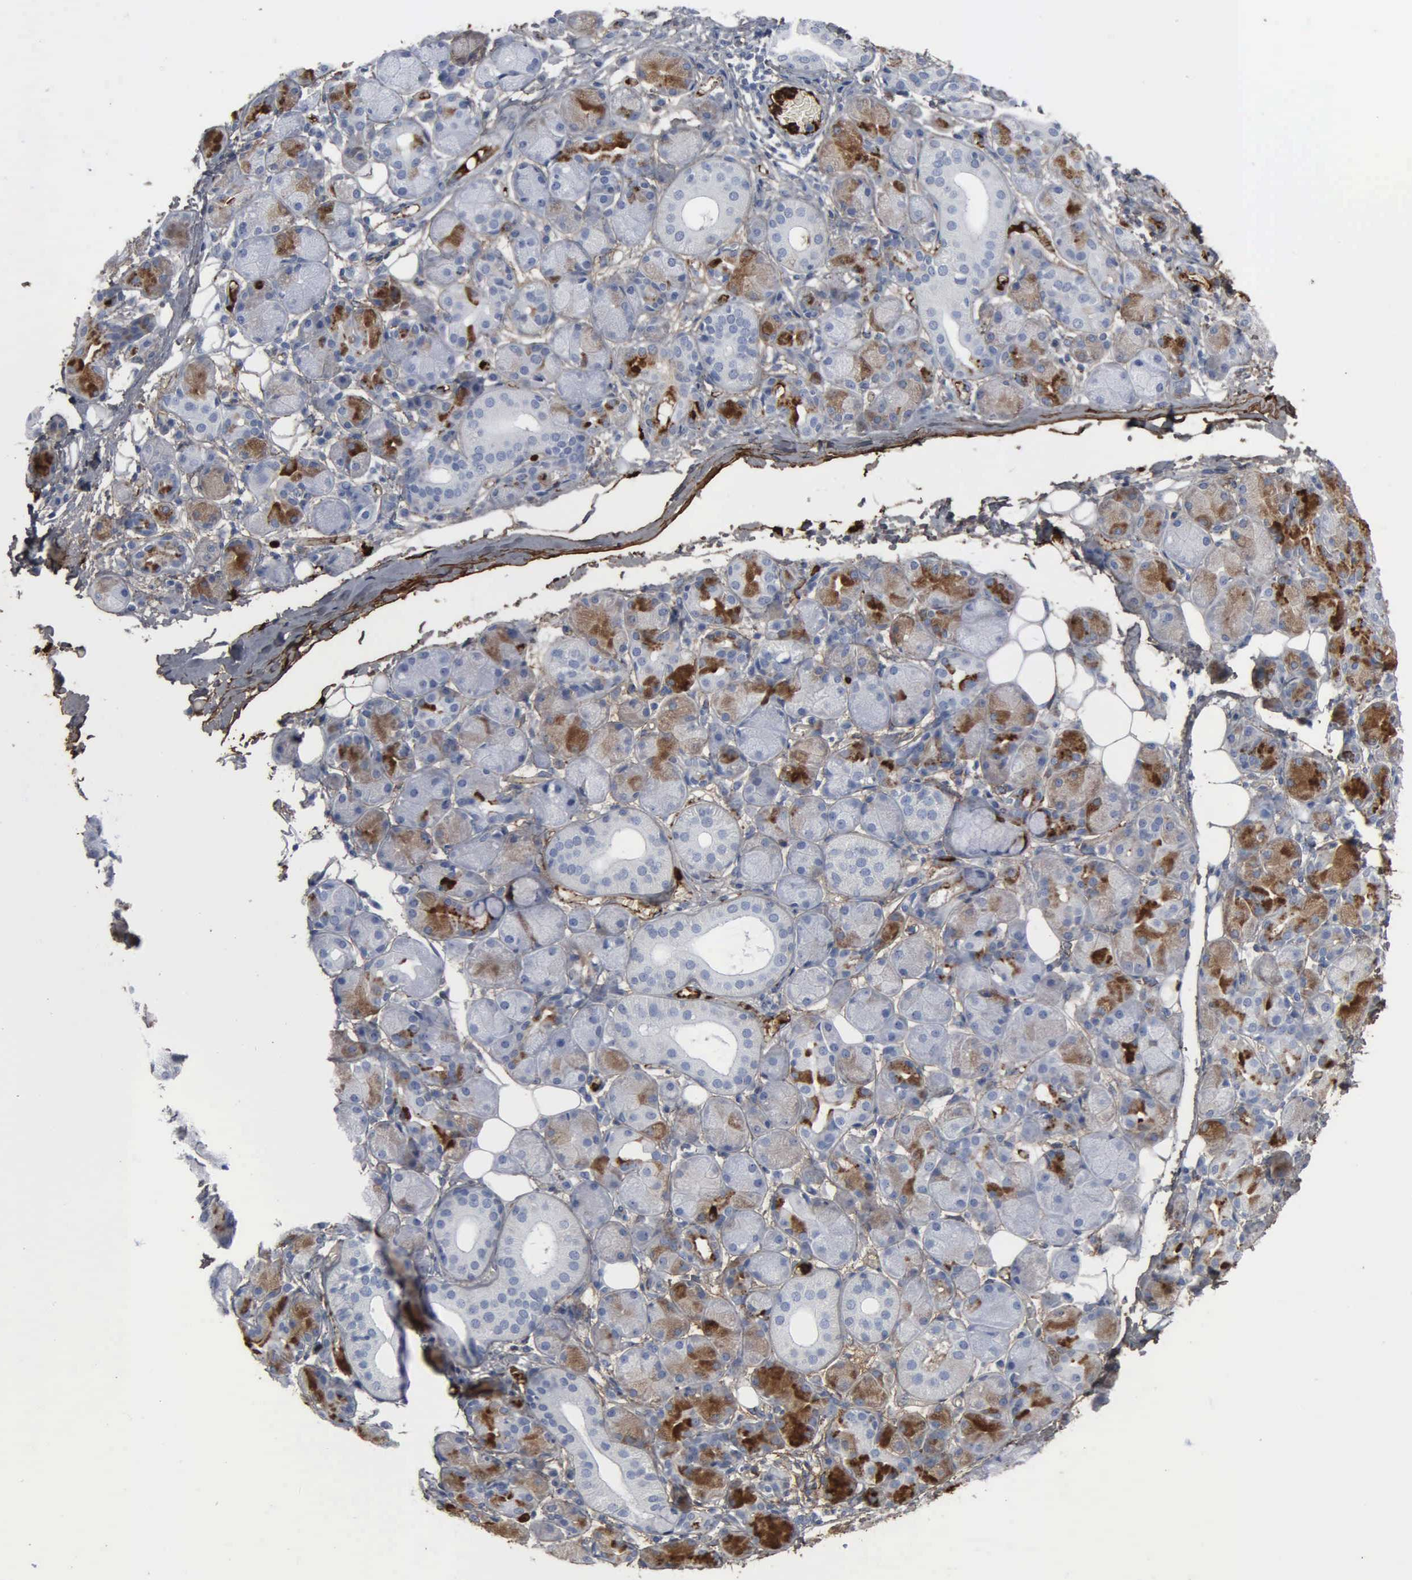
{"staining": {"intensity": "moderate", "quantity": "25%-75%", "location": "cytoplasmic/membranous"}, "tissue": "salivary gland", "cell_type": "Glandular cells", "image_type": "normal", "snomed": [{"axis": "morphology", "description": "Normal tissue, NOS"}, {"axis": "topography", "description": "Salivary gland"}, {"axis": "topography", "description": "Peripheral nerve tissue"}], "caption": "IHC (DAB (3,3'-diaminobenzidine)) staining of benign human salivary gland reveals moderate cytoplasmic/membranous protein positivity in about 25%-75% of glandular cells.", "gene": "FN1", "patient": {"sex": "male", "age": 62}}